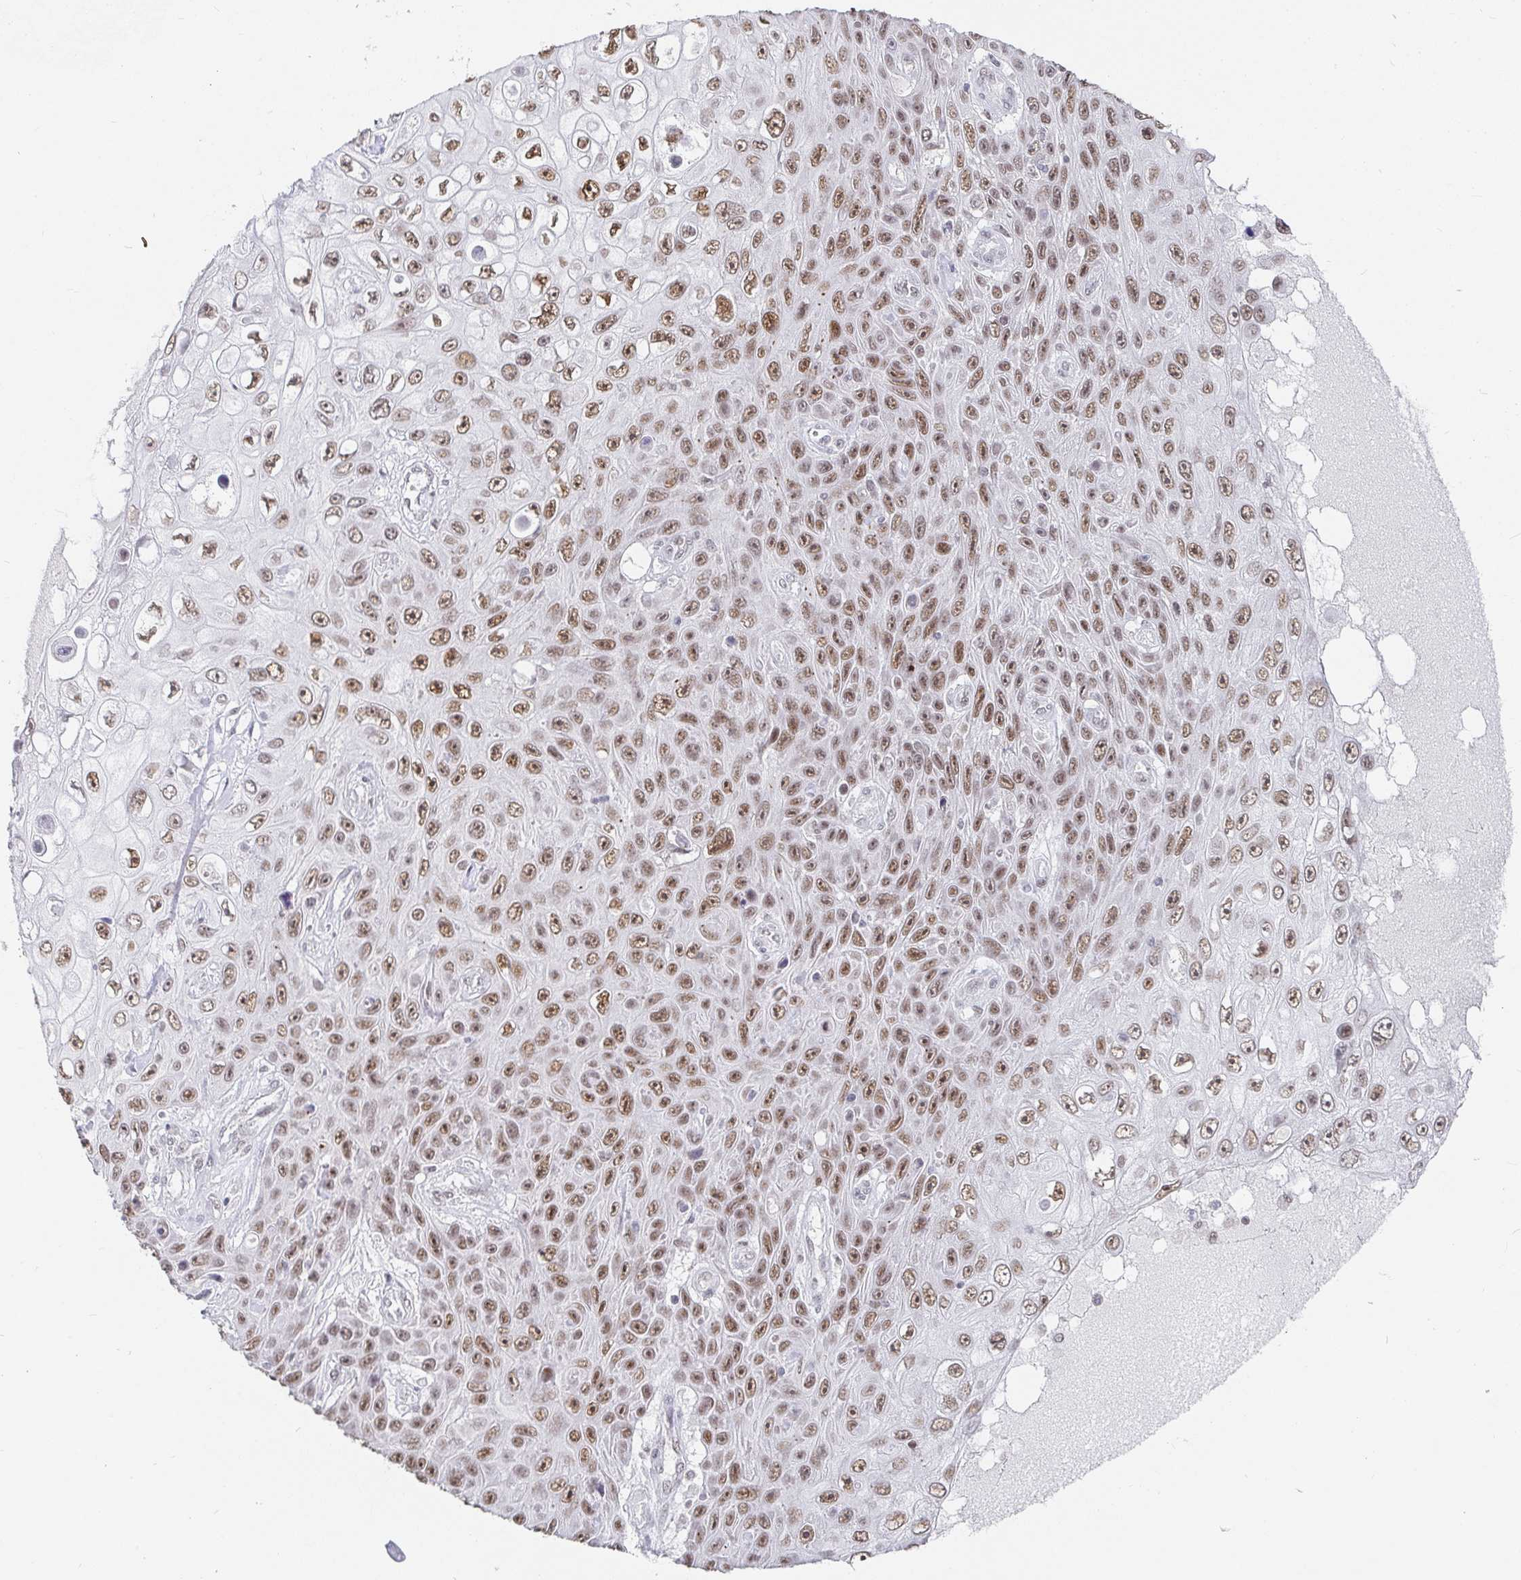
{"staining": {"intensity": "moderate", "quantity": ">75%", "location": "nuclear"}, "tissue": "skin cancer", "cell_type": "Tumor cells", "image_type": "cancer", "snomed": [{"axis": "morphology", "description": "Squamous cell carcinoma, NOS"}, {"axis": "topography", "description": "Skin"}], "caption": "Immunohistochemical staining of skin cancer (squamous cell carcinoma) demonstrates moderate nuclear protein expression in approximately >75% of tumor cells. (DAB (3,3'-diaminobenzidine) IHC with brightfield microscopy, high magnification).", "gene": "RCOR1", "patient": {"sex": "male", "age": 82}}